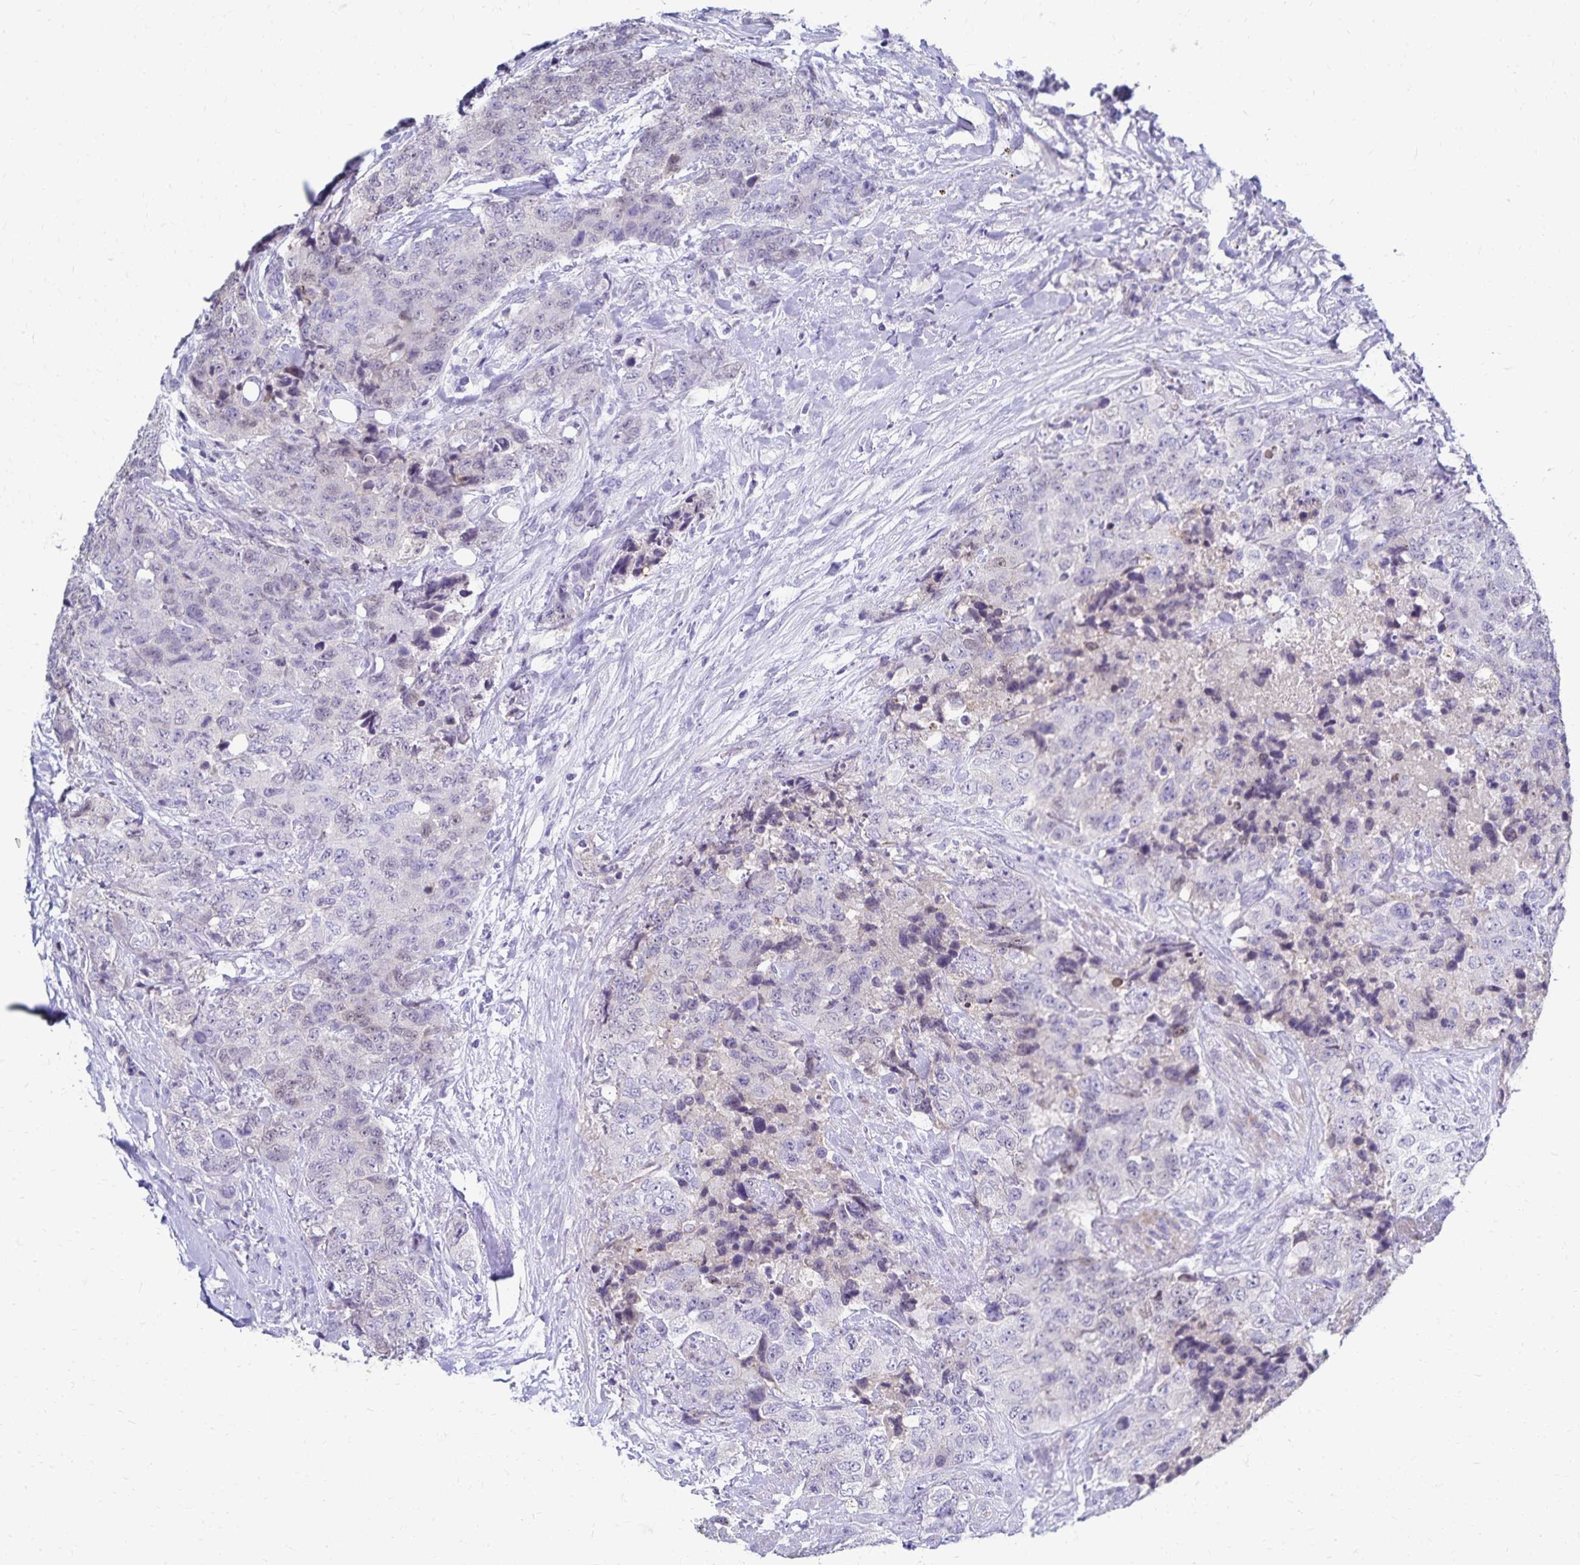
{"staining": {"intensity": "negative", "quantity": "none", "location": "none"}, "tissue": "urothelial cancer", "cell_type": "Tumor cells", "image_type": "cancer", "snomed": [{"axis": "morphology", "description": "Urothelial carcinoma, High grade"}, {"axis": "topography", "description": "Urinary bladder"}], "caption": "The micrograph demonstrates no significant expression in tumor cells of urothelial carcinoma (high-grade). (Immunohistochemistry (ihc), brightfield microscopy, high magnification).", "gene": "PAX5", "patient": {"sex": "female", "age": 78}}